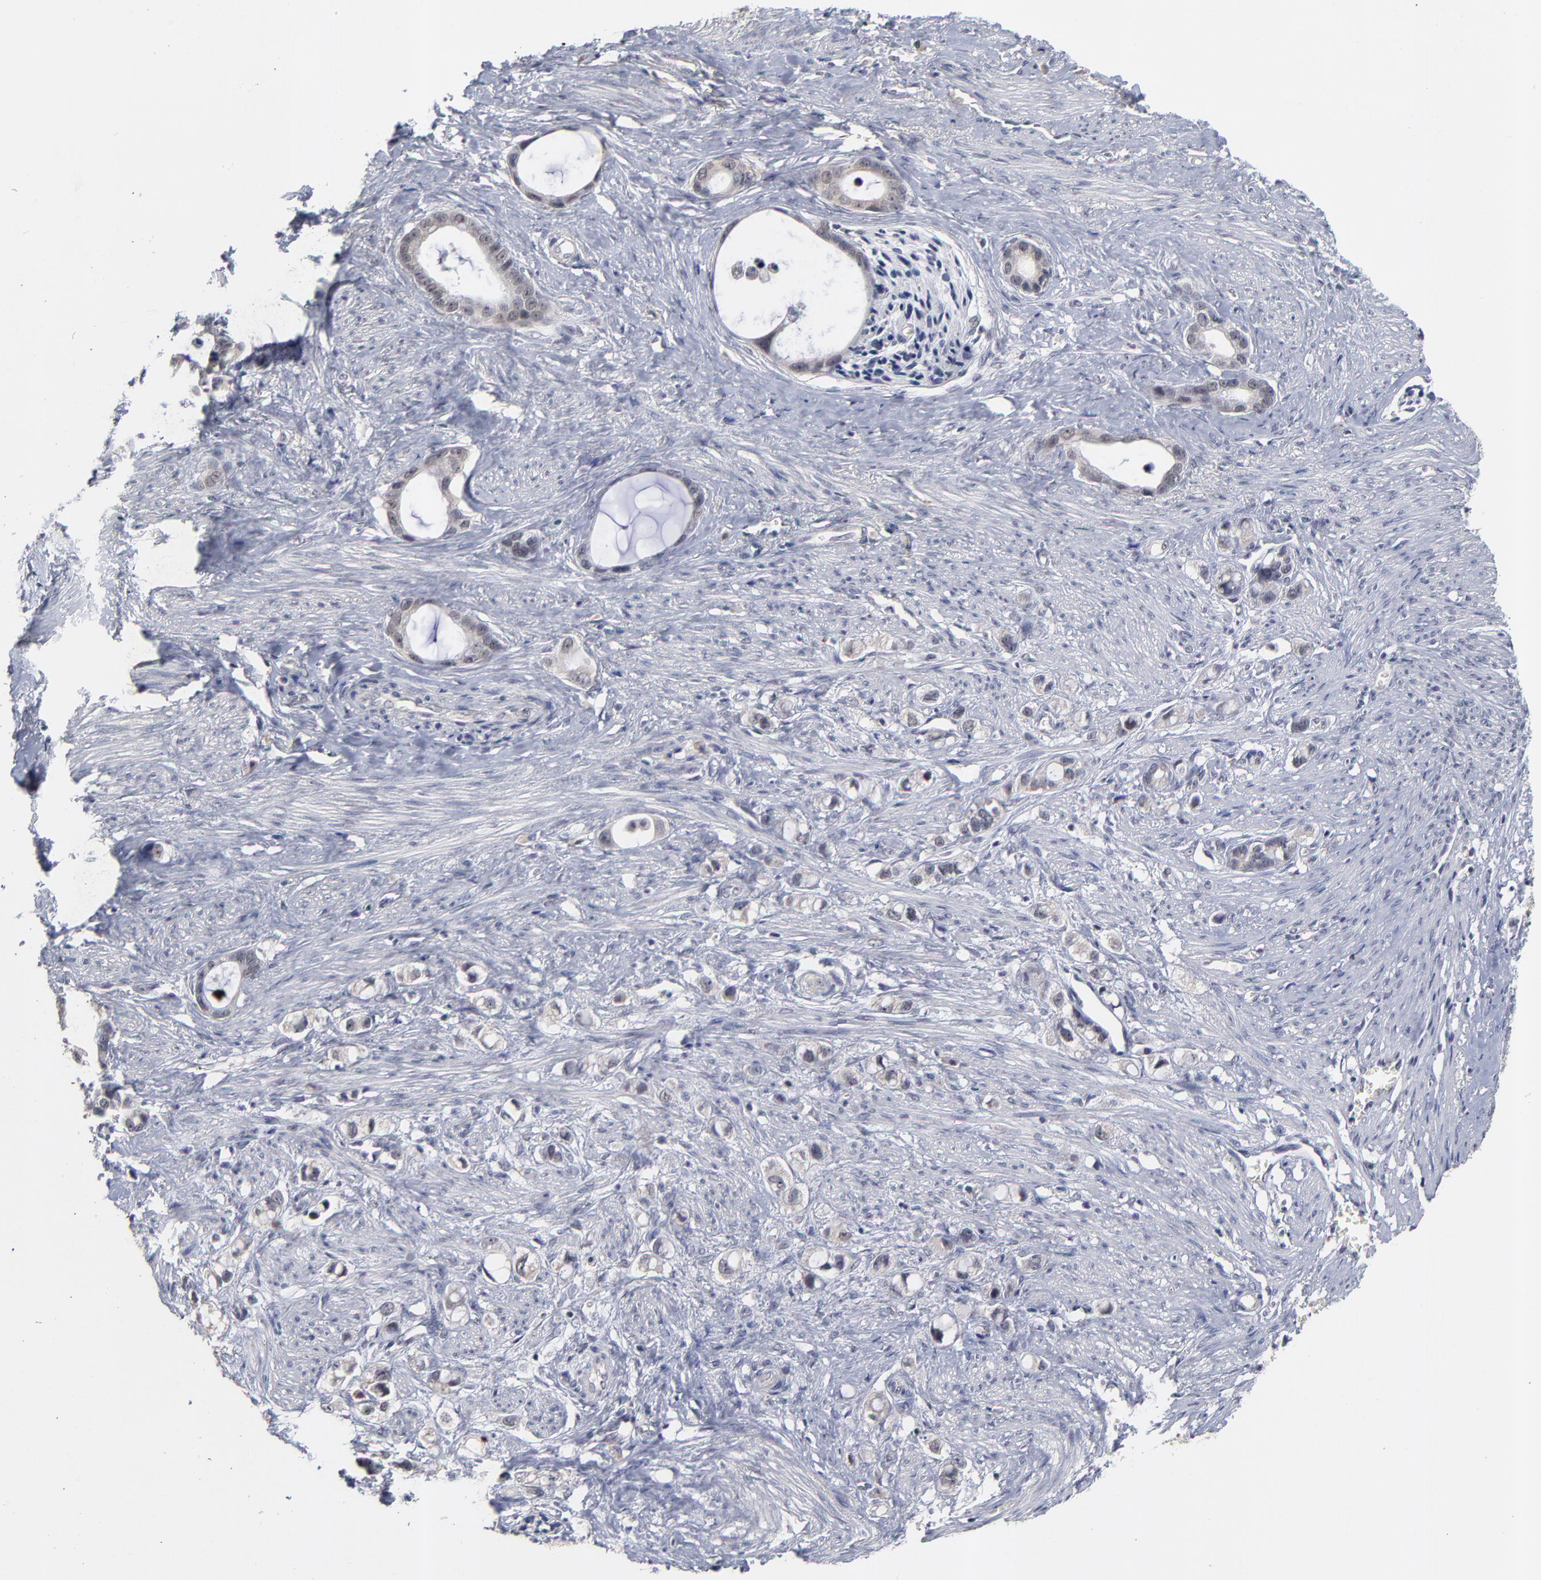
{"staining": {"intensity": "weak", "quantity": ">75%", "location": "cytoplasmic/membranous"}, "tissue": "stomach cancer", "cell_type": "Tumor cells", "image_type": "cancer", "snomed": [{"axis": "morphology", "description": "Adenocarcinoma, NOS"}, {"axis": "topography", "description": "Stomach"}], "caption": "High-magnification brightfield microscopy of stomach adenocarcinoma stained with DAB (3,3'-diaminobenzidine) (brown) and counterstained with hematoxylin (blue). tumor cells exhibit weak cytoplasmic/membranous expression is identified in approximately>75% of cells.", "gene": "WSB1", "patient": {"sex": "female", "age": 75}}